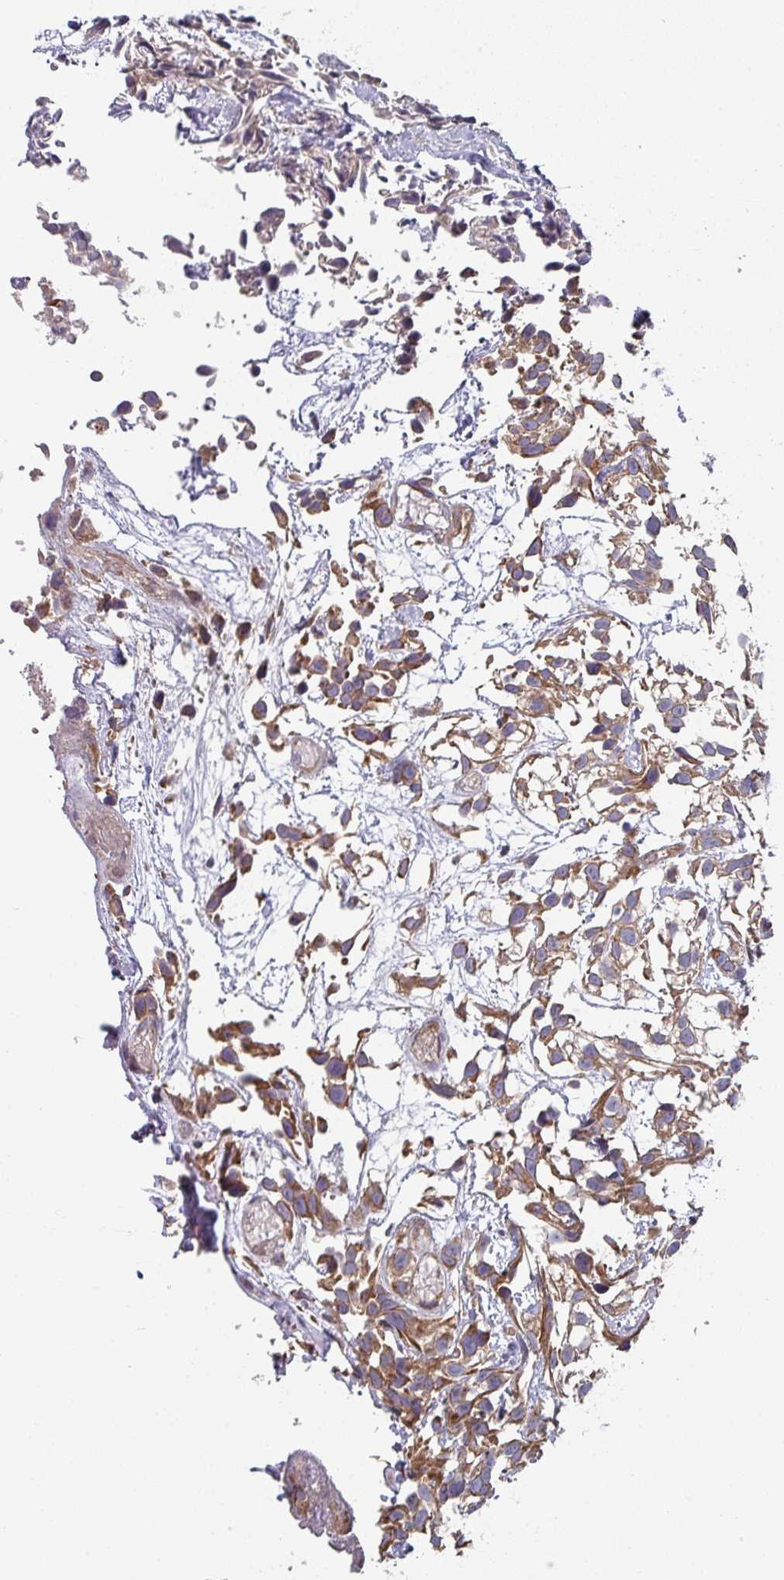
{"staining": {"intensity": "moderate", "quantity": ">75%", "location": "cytoplasmic/membranous"}, "tissue": "urothelial cancer", "cell_type": "Tumor cells", "image_type": "cancer", "snomed": [{"axis": "morphology", "description": "Urothelial carcinoma, High grade"}, {"axis": "topography", "description": "Urinary bladder"}], "caption": "An IHC image of neoplastic tissue is shown. Protein staining in brown labels moderate cytoplasmic/membranous positivity in urothelial carcinoma (high-grade) within tumor cells.", "gene": "DCAF12L2", "patient": {"sex": "male", "age": 56}}